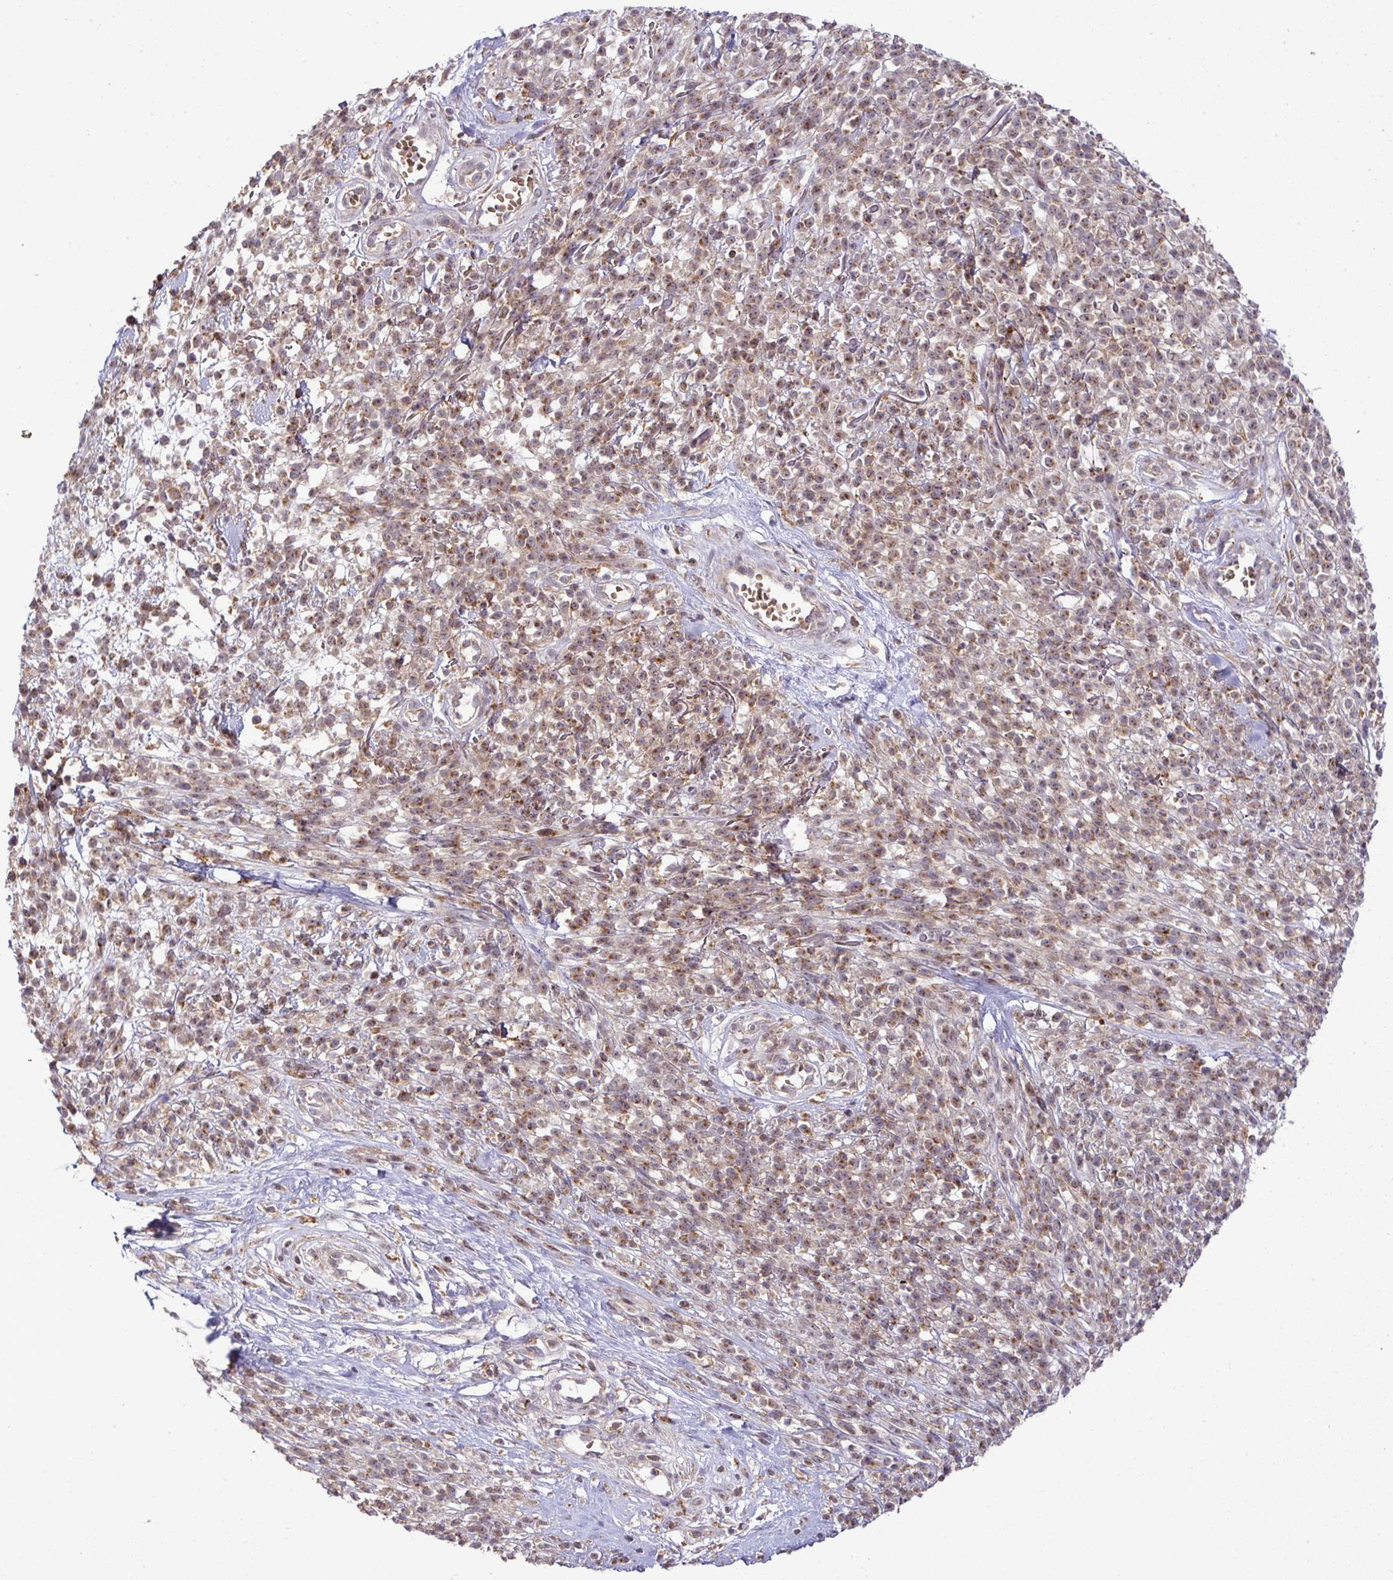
{"staining": {"intensity": "moderate", "quantity": ">75%", "location": "cytoplasmic/membranous,nuclear"}, "tissue": "melanoma", "cell_type": "Tumor cells", "image_type": "cancer", "snomed": [{"axis": "morphology", "description": "Malignant melanoma, NOS"}, {"axis": "topography", "description": "Skin"}, {"axis": "topography", "description": "Skin of trunk"}], "caption": "Approximately >75% of tumor cells in human malignant melanoma exhibit moderate cytoplasmic/membranous and nuclear protein staining as visualized by brown immunohistochemical staining.", "gene": "SLC9A6", "patient": {"sex": "male", "age": 74}}